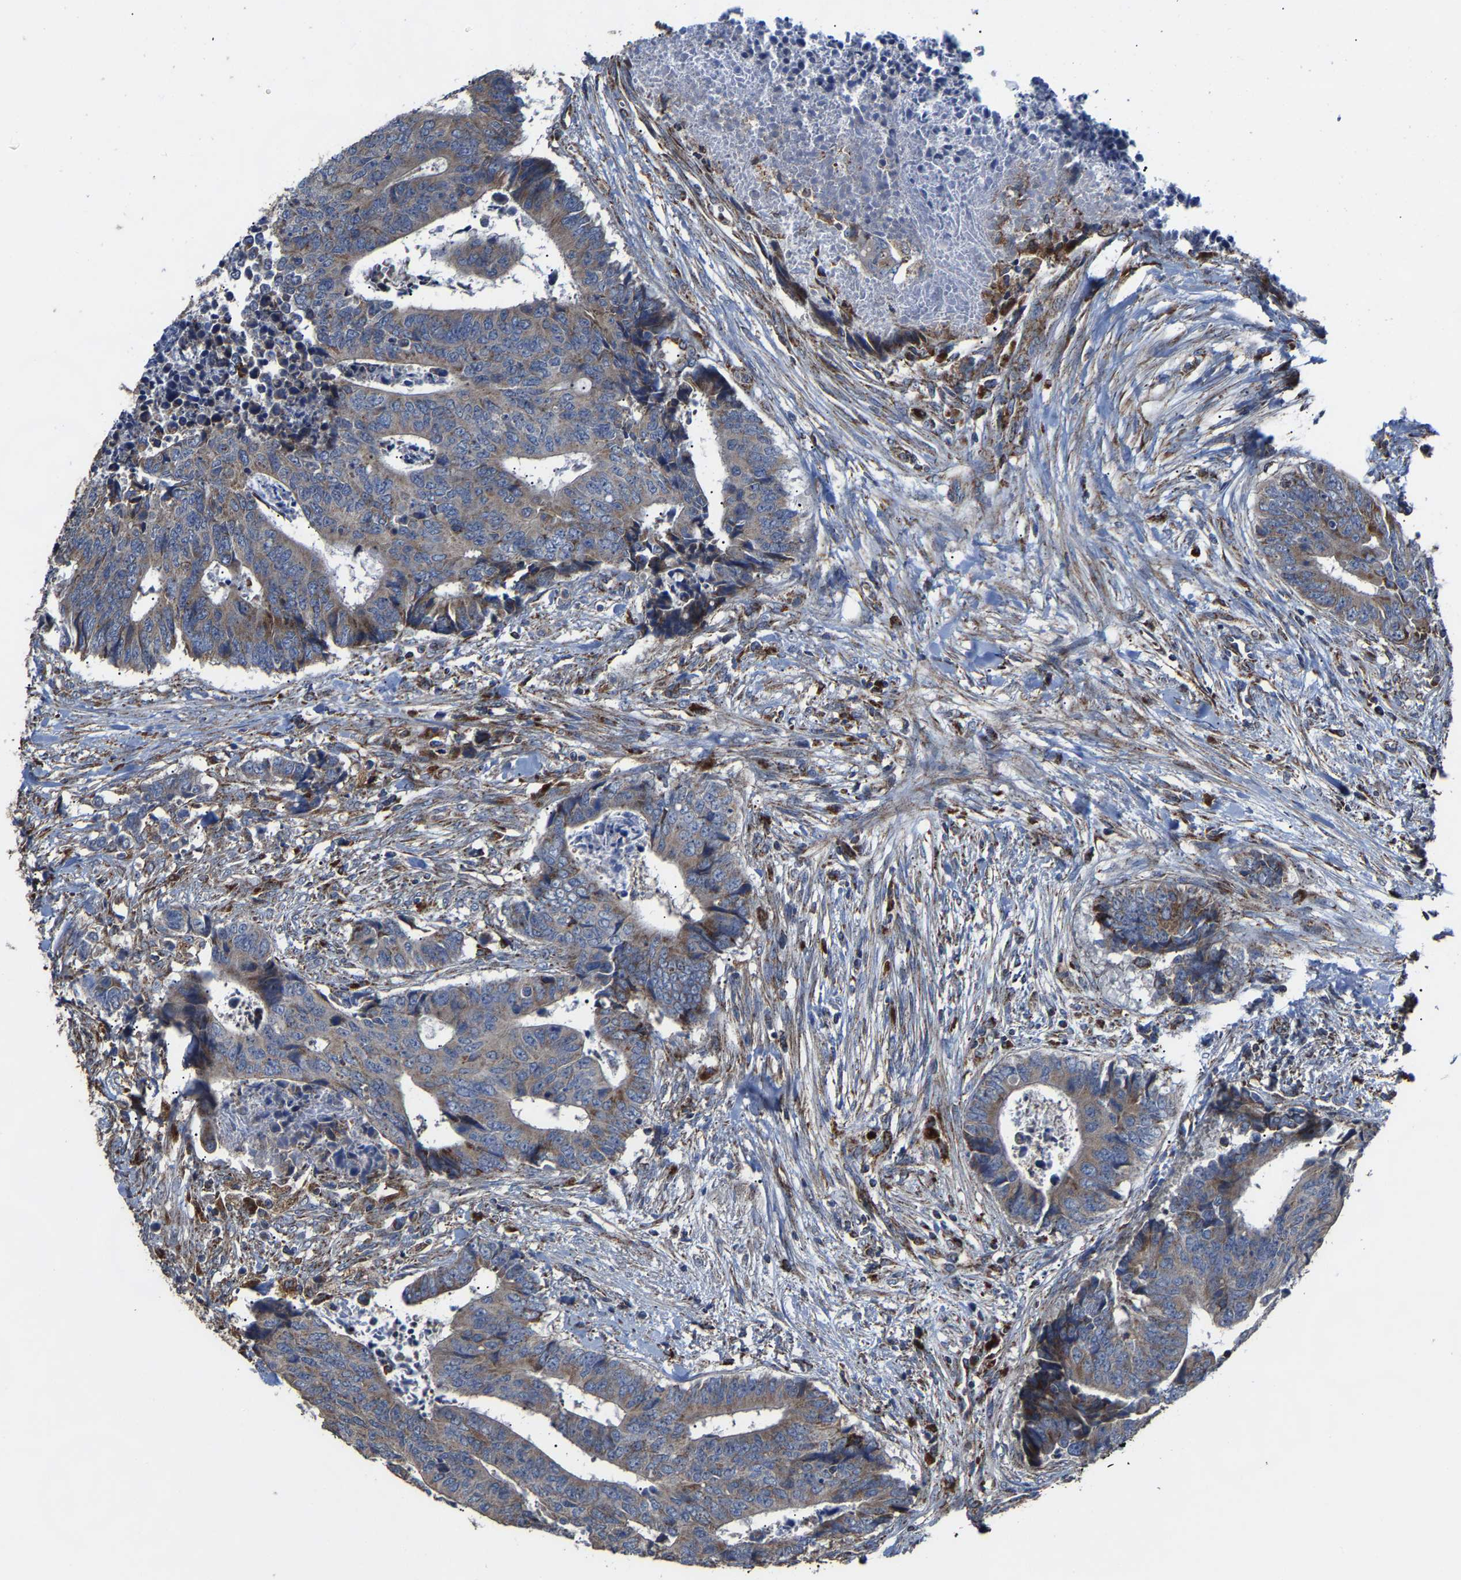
{"staining": {"intensity": "weak", "quantity": "25%-75%", "location": "cytoplasmic/membranous"}, "tissue": "colorectal cancer", "cell_type": "Tumor cells", "image_type": "cancer", "snomed": [{"axis": "morphology", "description": "Adenocarcinoma, NOS"}, {"axis": "topography", "description": "Rectum"}], "caption": "There is low levels of weak cytoplasmic/membranous positivity in tumor cells of colorectal cancer (adenocarcinoma), as demonstrated by immunohistochemical staining (brown color).", "gene": "NDUFV3", "patient": {"sex": "male", "age": 84}}